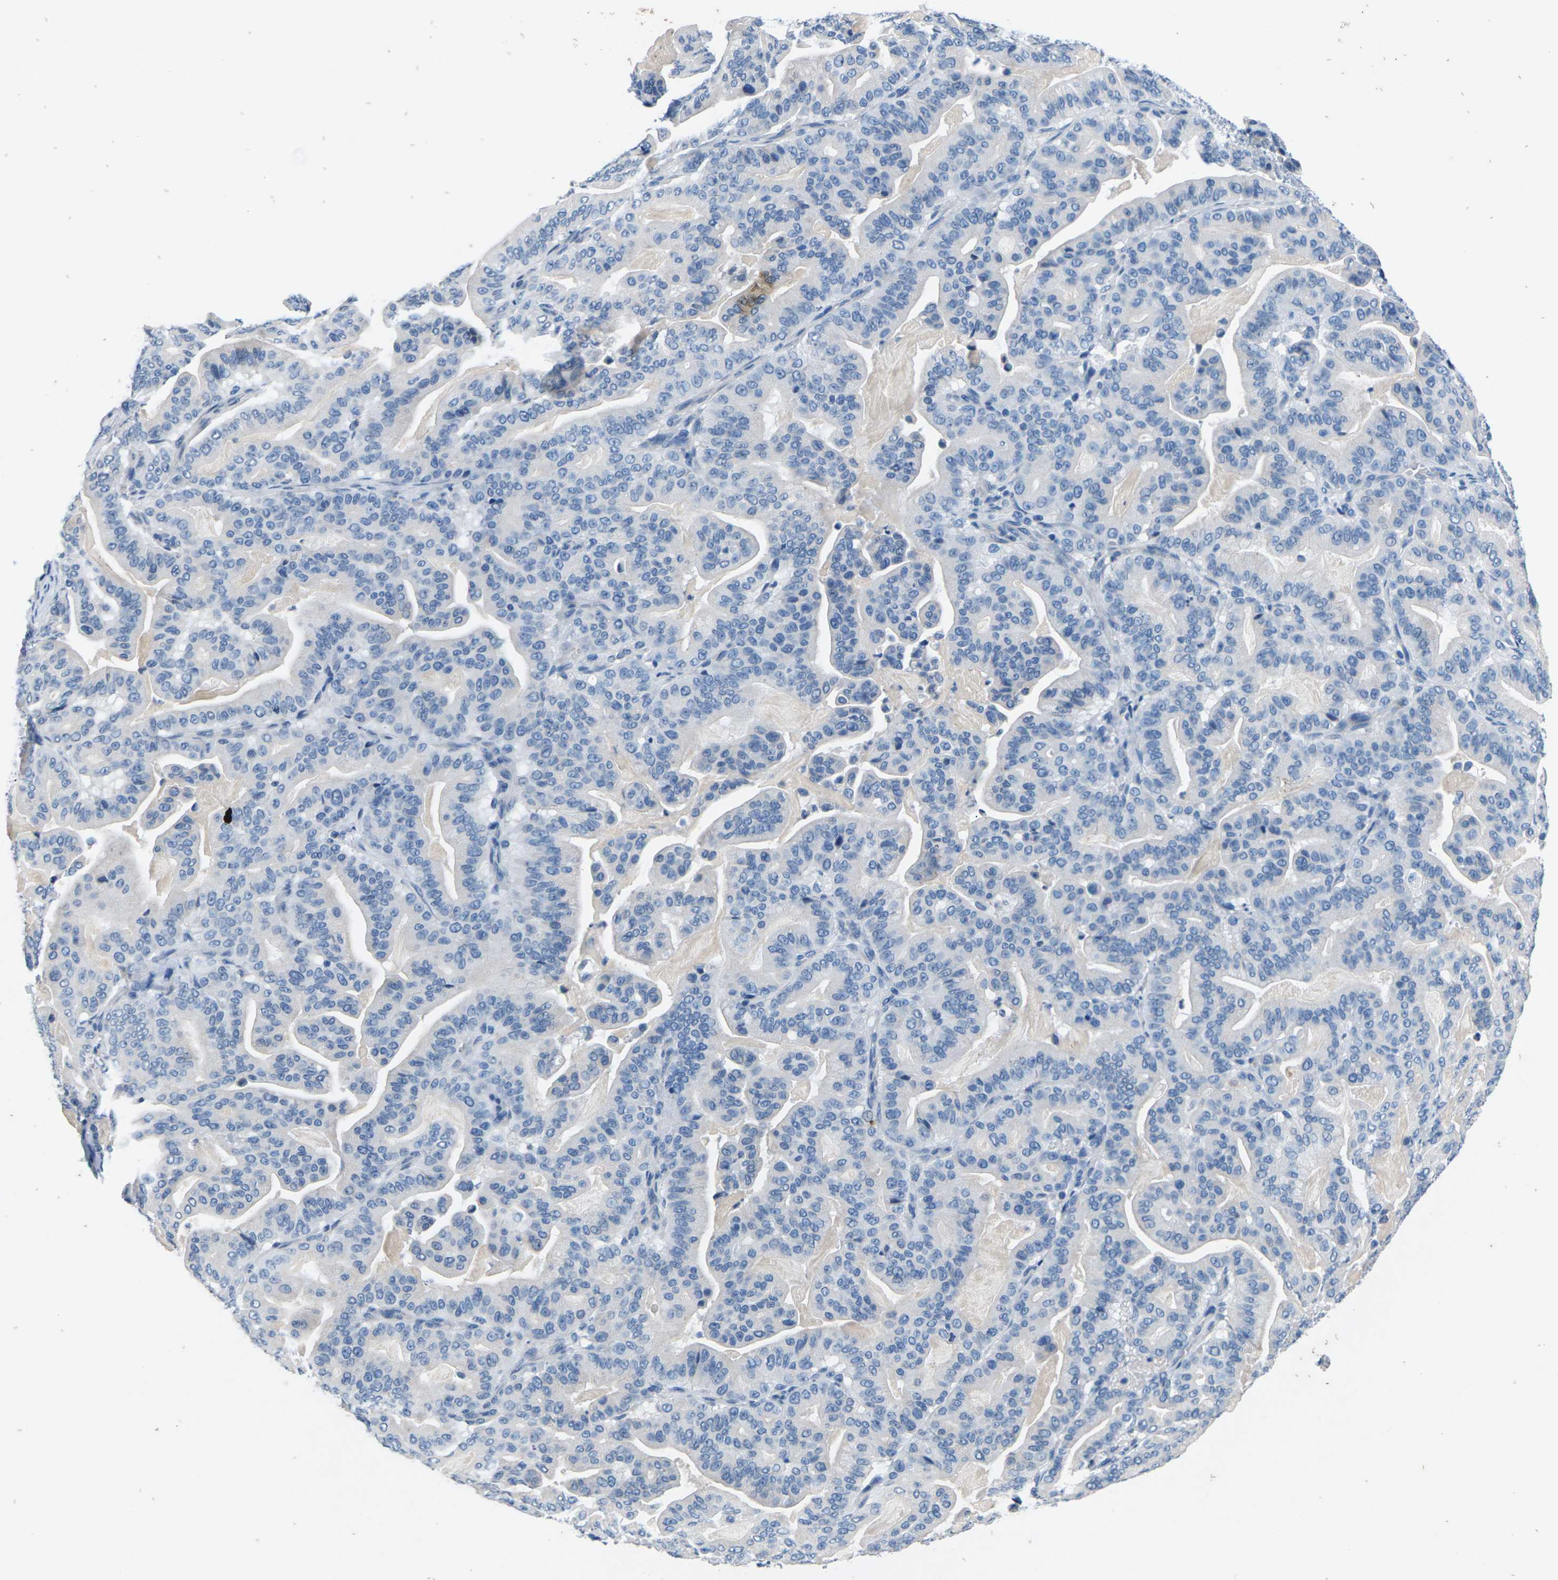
{"staining": {"intensity": "negative", "quantity": "none", "location": "none"}, "tissue": "pancreatic cancer", "cell_type": "Tumor cells", "image_type": "cancer", "snomed": [{"axis": "morphology", "description": "Adenocarcinoma, NOS"}, {"axis": "topography", "description": "Pancreas"}], "caption": "Tumor cells are negative for protein expression in human adenocarcinoma (pancreatic).", "gene": "UMOD", "patient": {"sex": "male", "age": 63}}